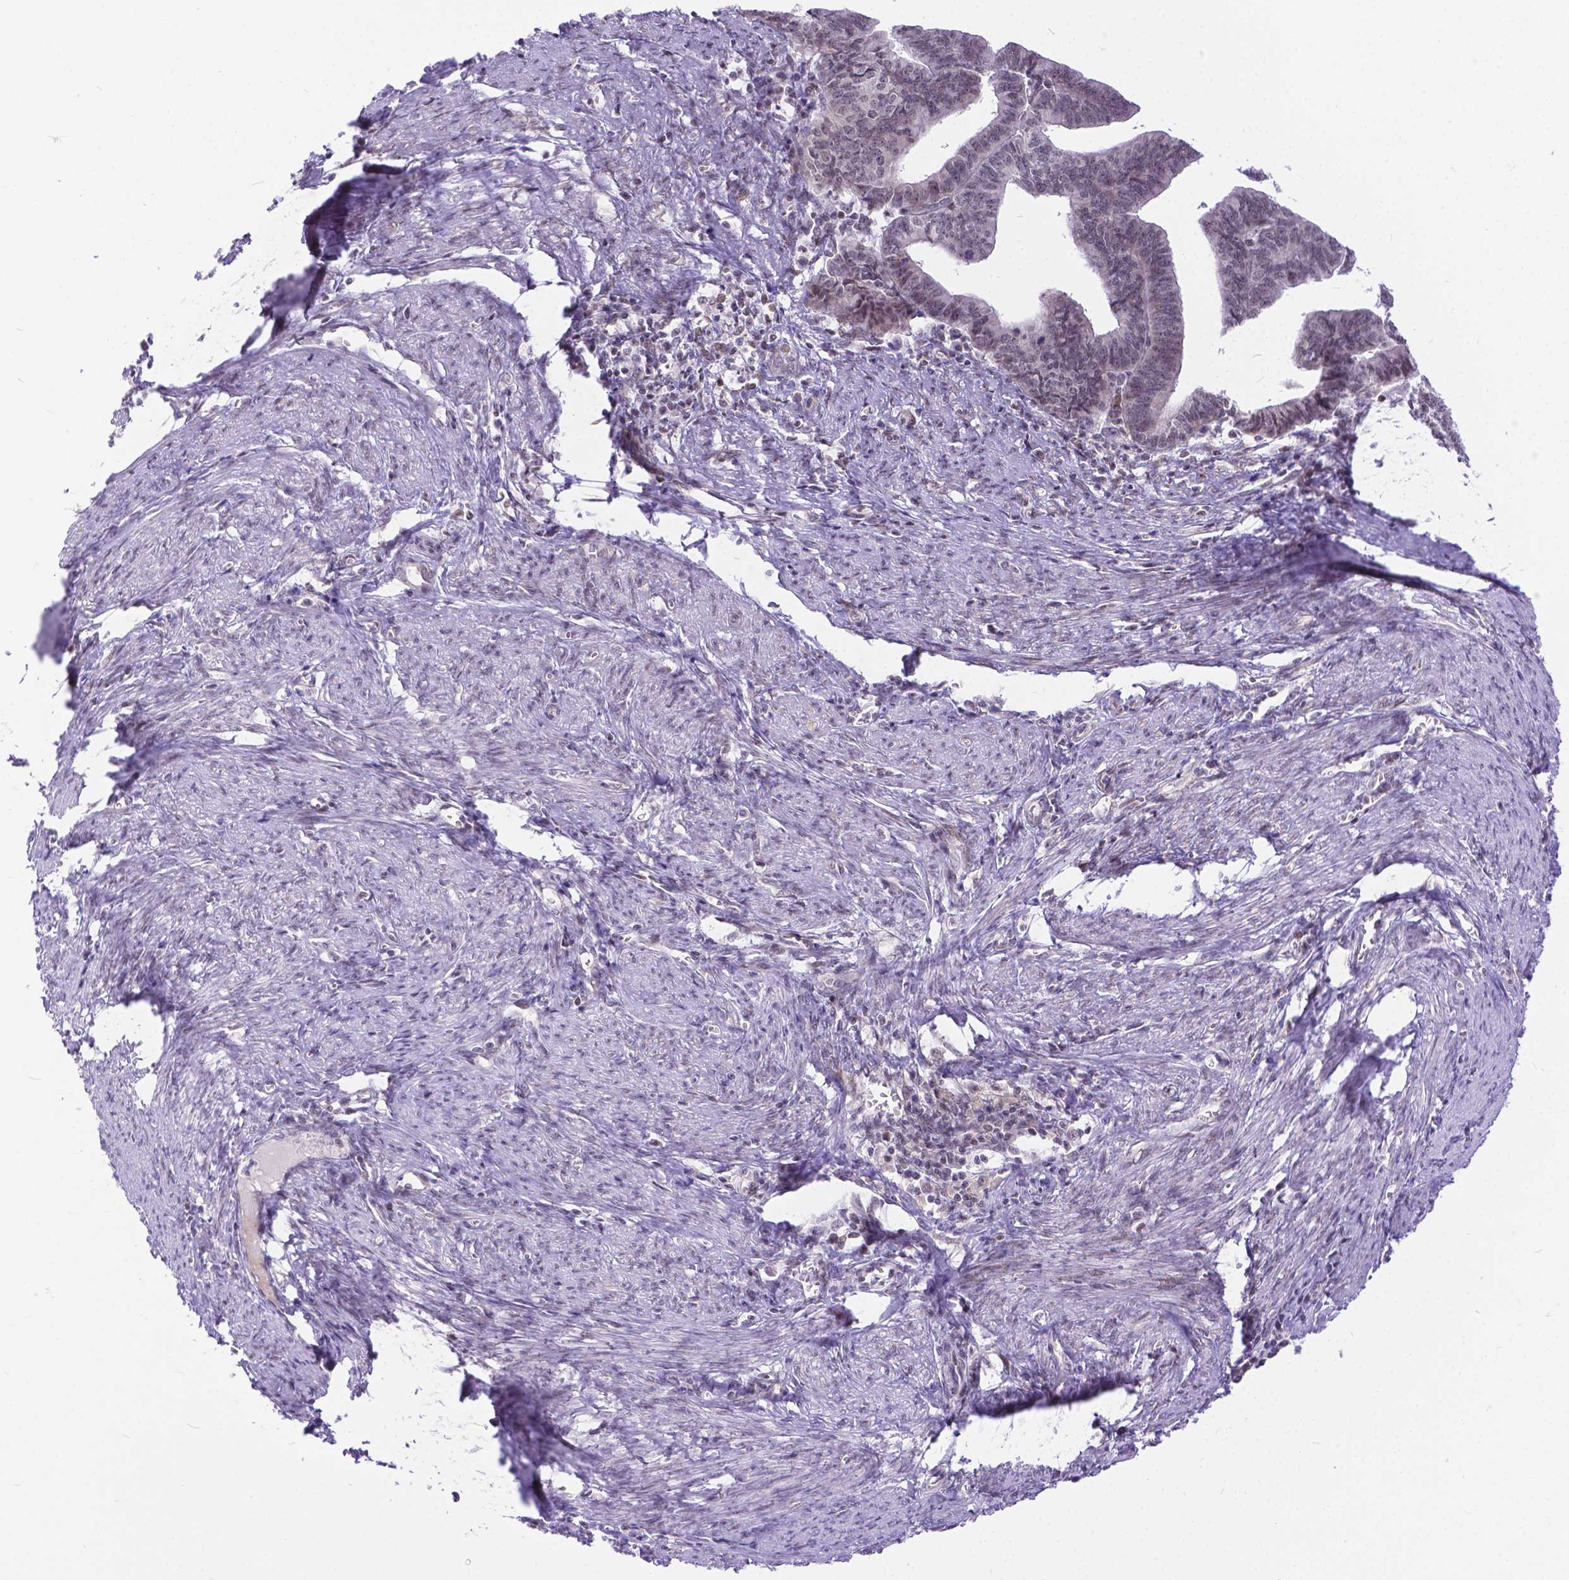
{"staining": {"intensity": "weak", "quantity": "25%-75%", "location": "cytoplasmic/membranous,nuclear"}, "tissue": "endometrial cancer", "cell_type": "Tumor cells", "image_type": "cancer", "snomed": [{"axis": "morphology", "description": "Adenocarcinoma, NOS"}, {"axis": "topography", "description": "Endometrium"}], "caption": "Brown immunohistochemical staining in endometrial cancer exhibits weak cytoplasmic/membranous and nuclear expression in approximately 25%-75% of tumor cells.", "gene": "FAM124B", "patient": {"sex": "female", "age": 65}}